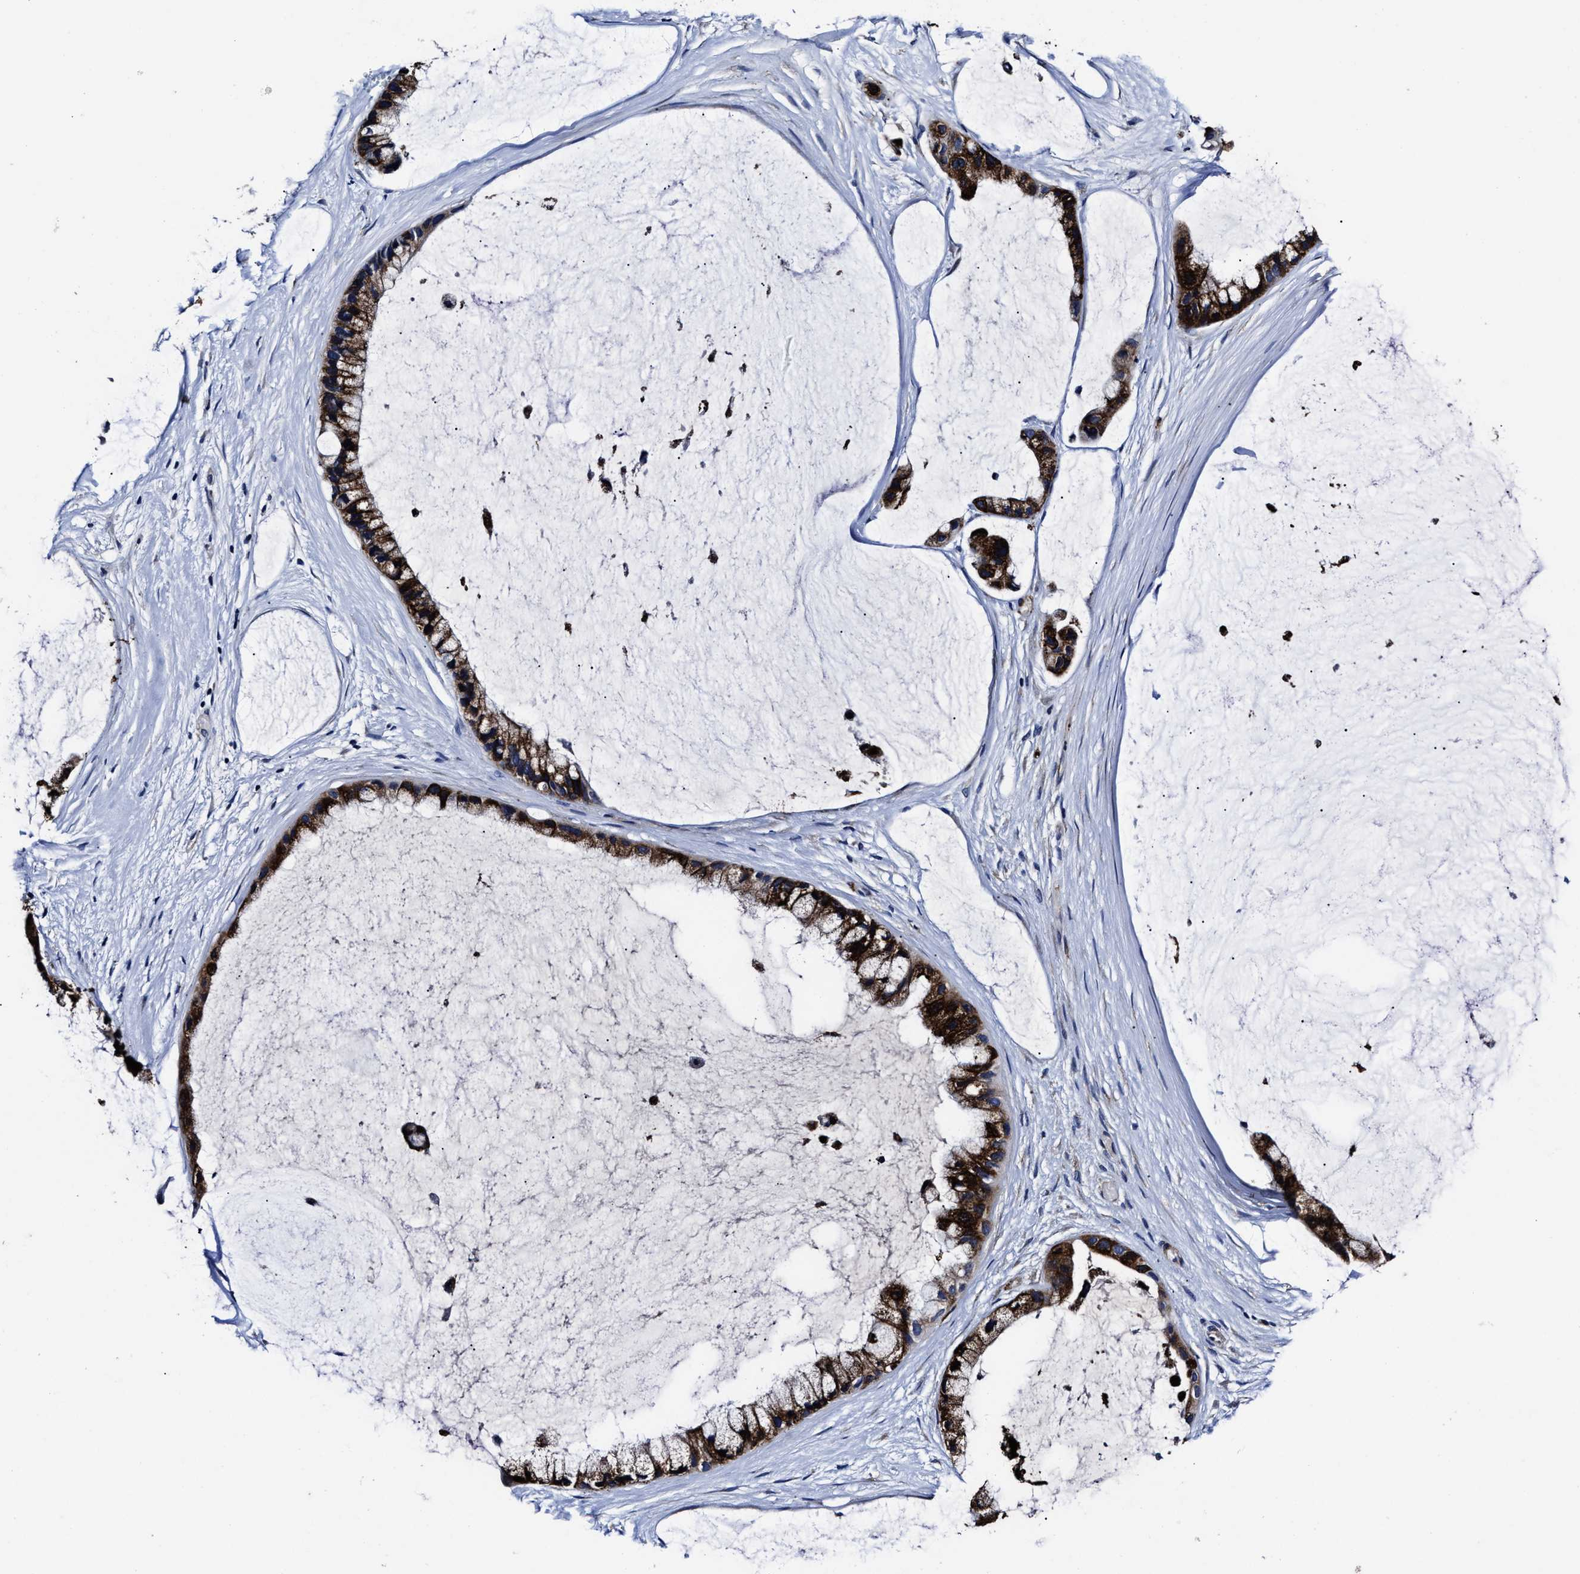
{"staining": {"intensity": "strong", "quantity": ">75%", "location": "cytoplasmic/membranous"}, "tissue": "ovarian cancer", "cell_type": "Tumor cells", "image_type": "cancer", "snomed": [{"axis": "morphology", "description": "Cystadenocarcinoma, mucinous, NOS"}, {"axis": "topography", "description": "Ovary"}], "caption": "Immunohistochemical staining of human ovarian mucinous cystadenocarcinoma shows high levels of strong cytoplasmic/membranous expression in approximately >75% of tumor cells.", "gene": "OLFML2A", "patient": {"sex": "female", "age": 39}}